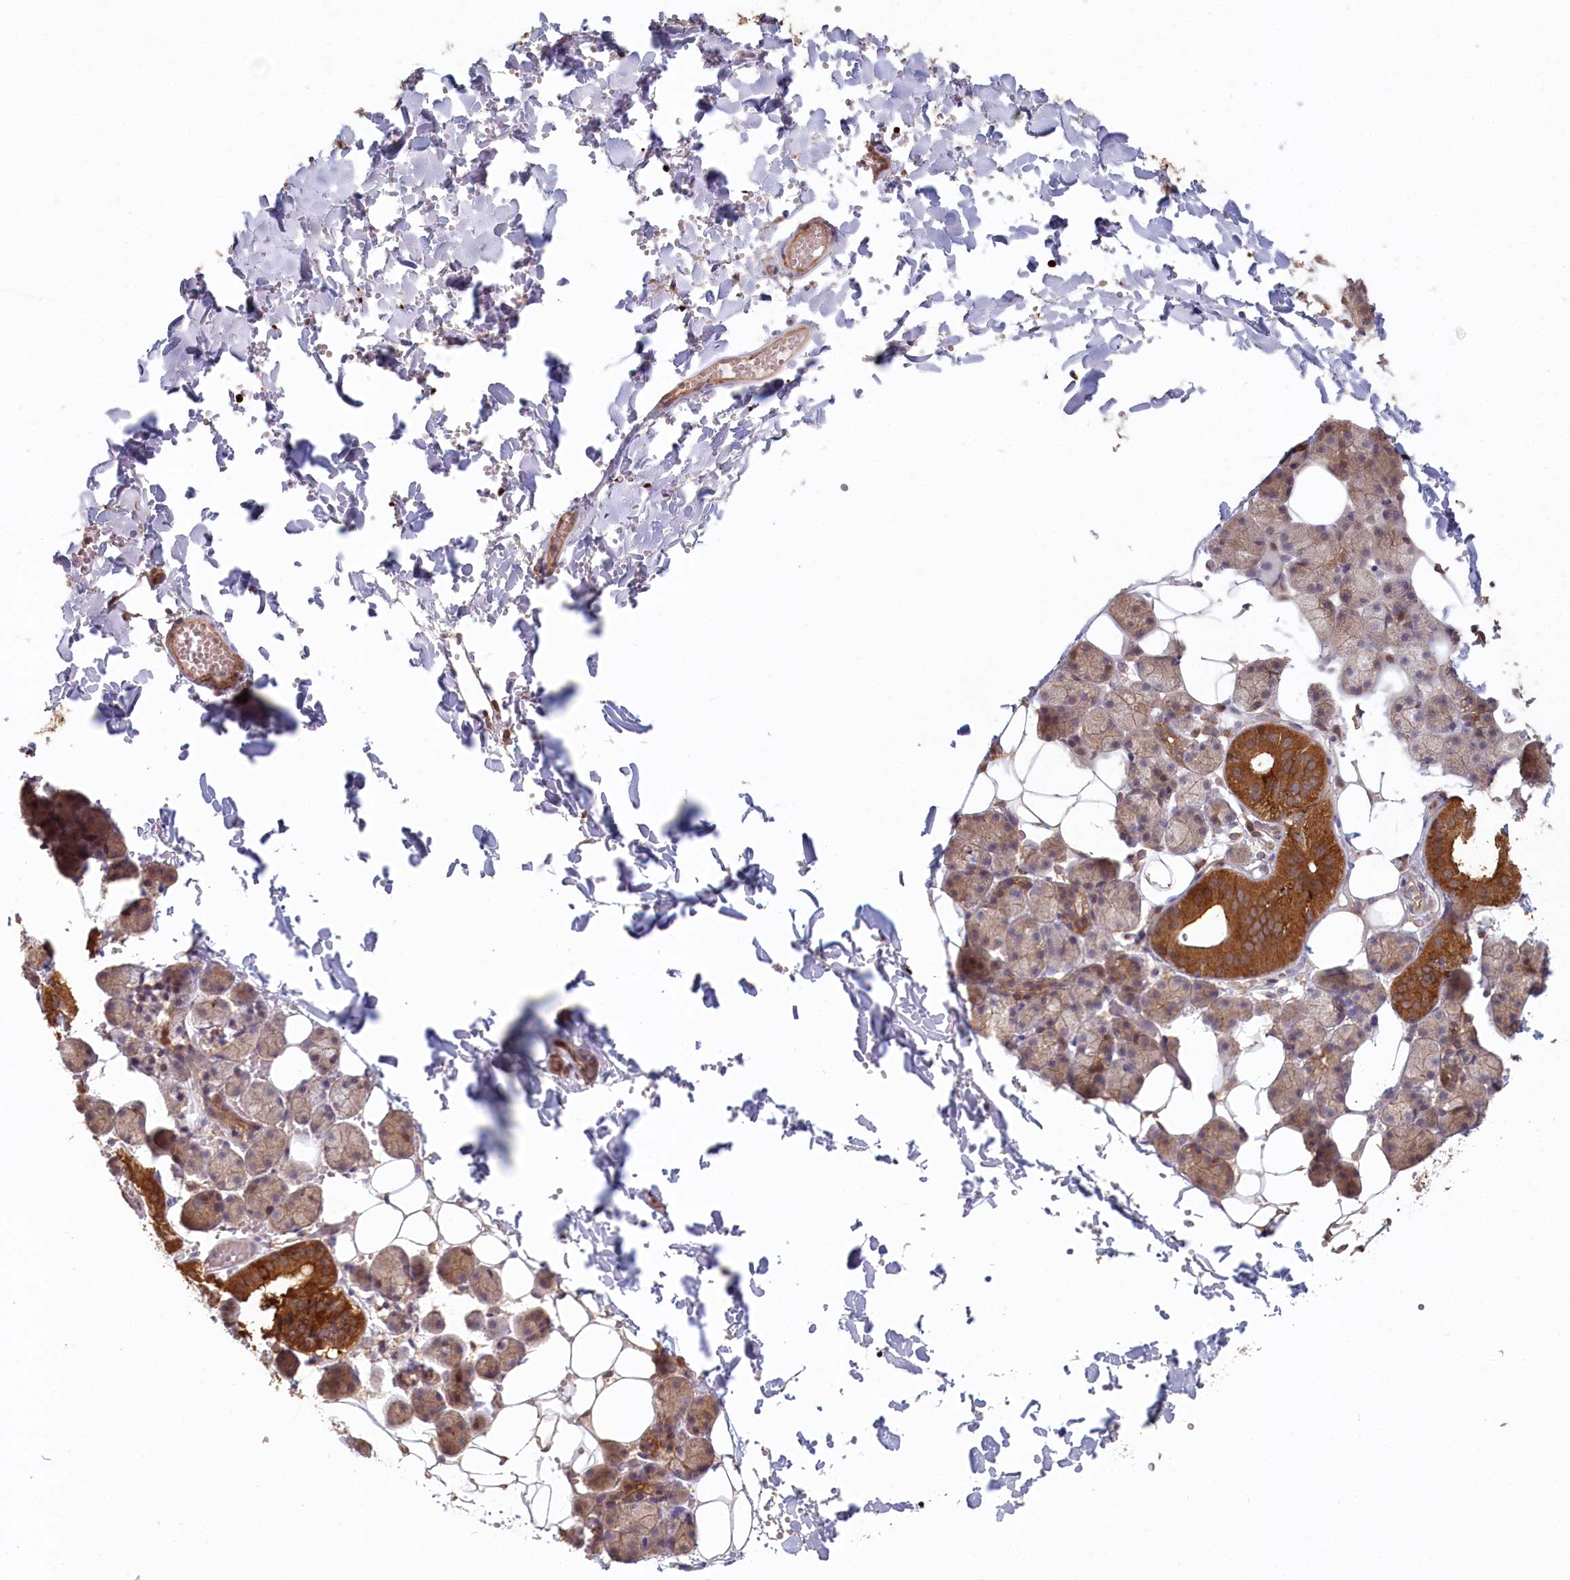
{"staining": {"intensity": "moderate", "quantity": "25%-75%", "location": "cytoplasmic/membranous"}, "tissue": "salivary gland", "cell_type": "Glandular cells", "image_type": "normal", "snomed": [{"axis": "morphology", "description": "Normal tissue, NOS"}, {"axis": "topography", "description": "Salivary gland"}], "caption": "Protein analysis of normal salivary gland displays moderate cytoplasmic/membranous staining in about 25%-75% of glandular cells. Nuclei are stained in blue.", "gene": "HAL", "patient": {"sex": "female", "age": 33}}